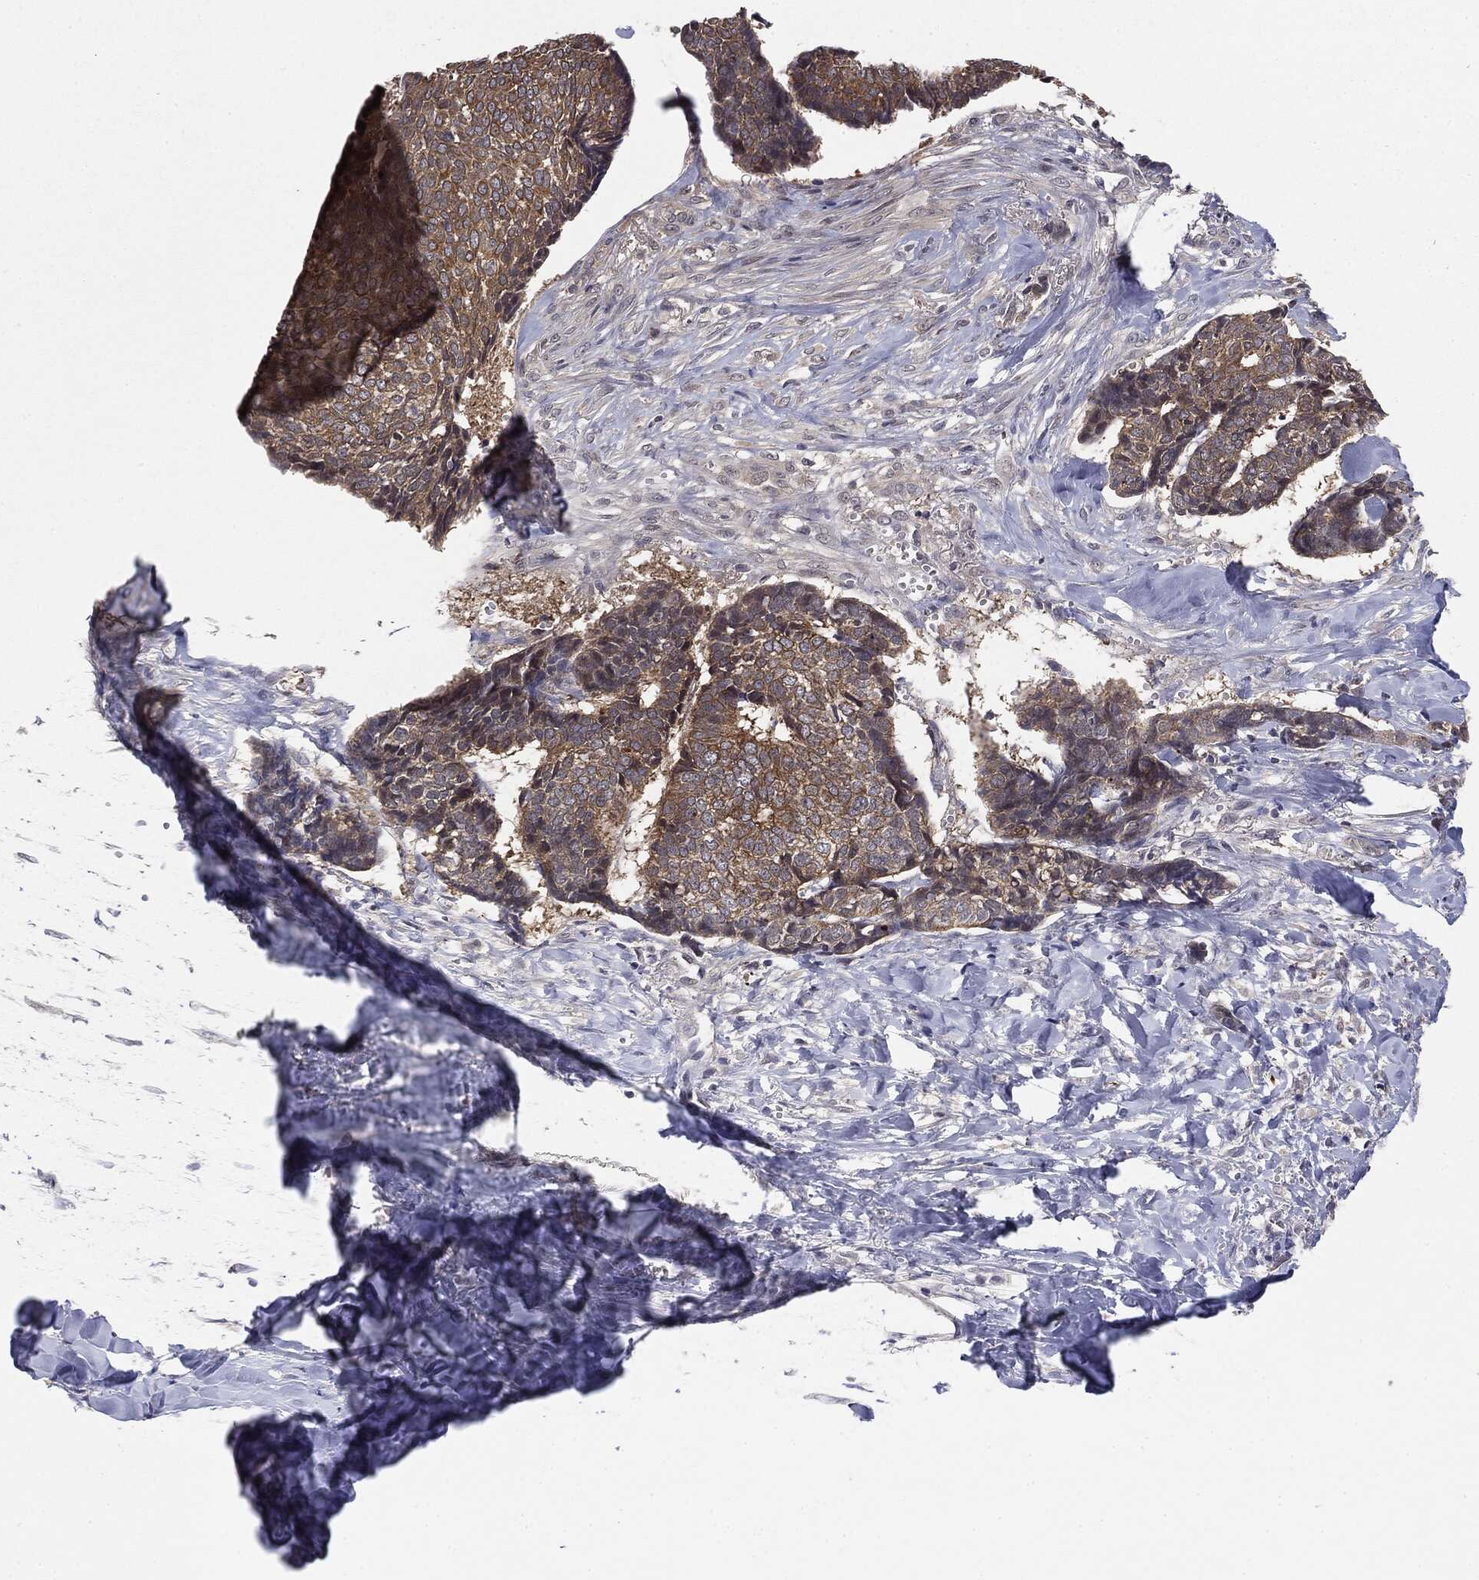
{"staining": {"intensity": "moderate", "quantity": ">75%", "location": "cytoplasmic/membranous"}, "tissue": "skin cancer", "cell_type": "Tumor cells", "image_type": "cancer", "snomed": [{"axis": "morphology", "description": "Basal cell carcinoma"}, {"axis": "topography", "description": "Skin"}], "caption": "A photomicrograph showing moderate cytoplasmic/membranous positivity in about >75% of tumor cells in basal cell carcinoma (skin), as visualized by brown immunohistochemical staining.", "gene": "KRT7", "patient": {"sex": "male", "age": 86}}